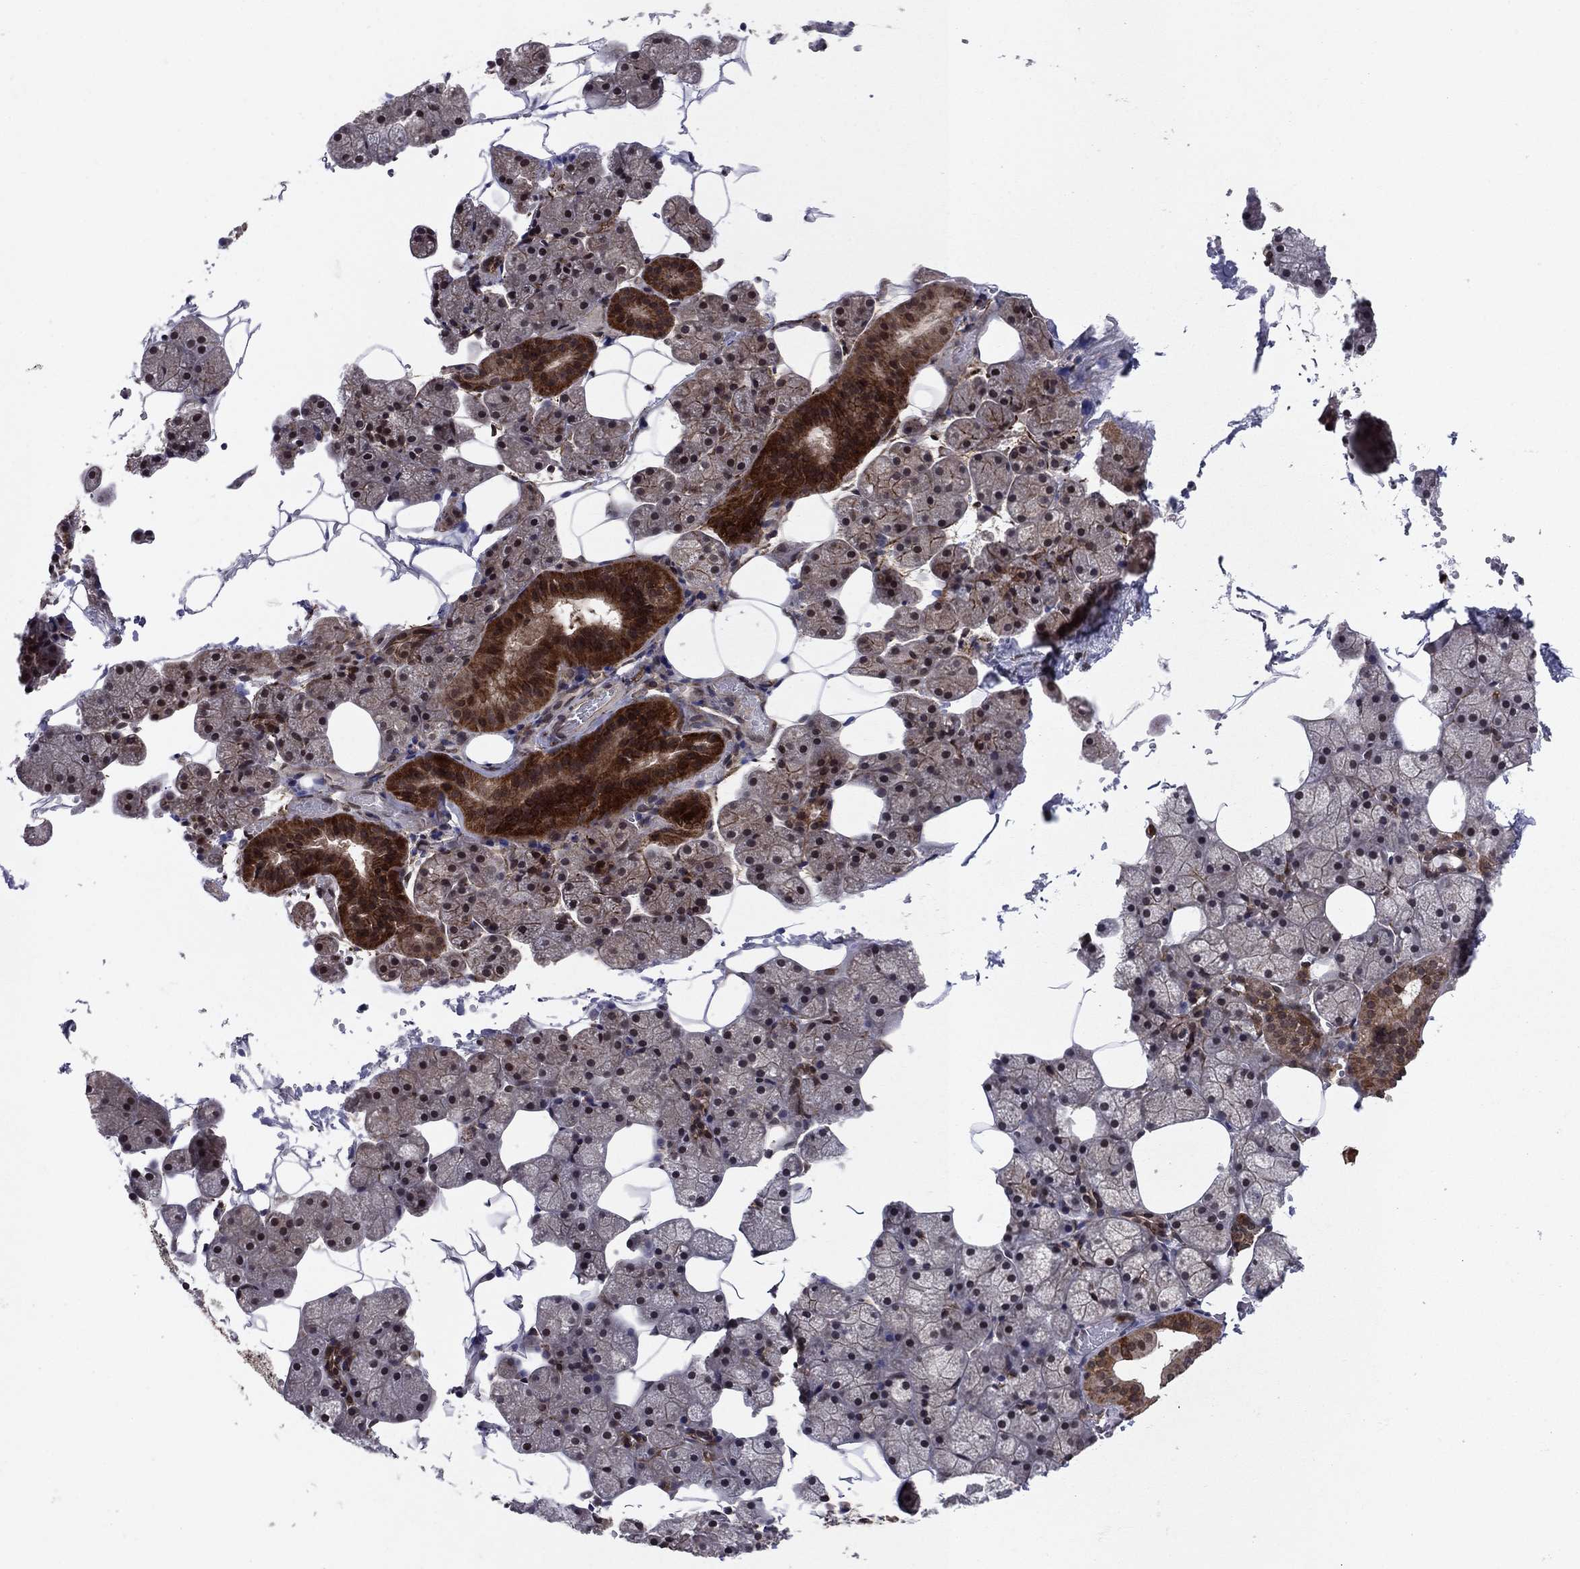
{"staining": {"intensity": "strong", "quantity": "25%-75%", "location": "cytoplasmic/membranous"}, "tissue": "salivary gland", "cell_type": "Glandular cells", "image_type": "normal", "snomed": [{"axis": "morphology", "description": "Normal tissue, NOS"}, {"axis": "topography", "description": "Salivary gland"}], "caption": "Protein analysis of unremarkable salivary gland displays strong cytoplasmic/membranous expression in about 25%-75% of glandular cells.", "gene": "SSX2IP", "patient": {"sex": "male", "age": 38}}